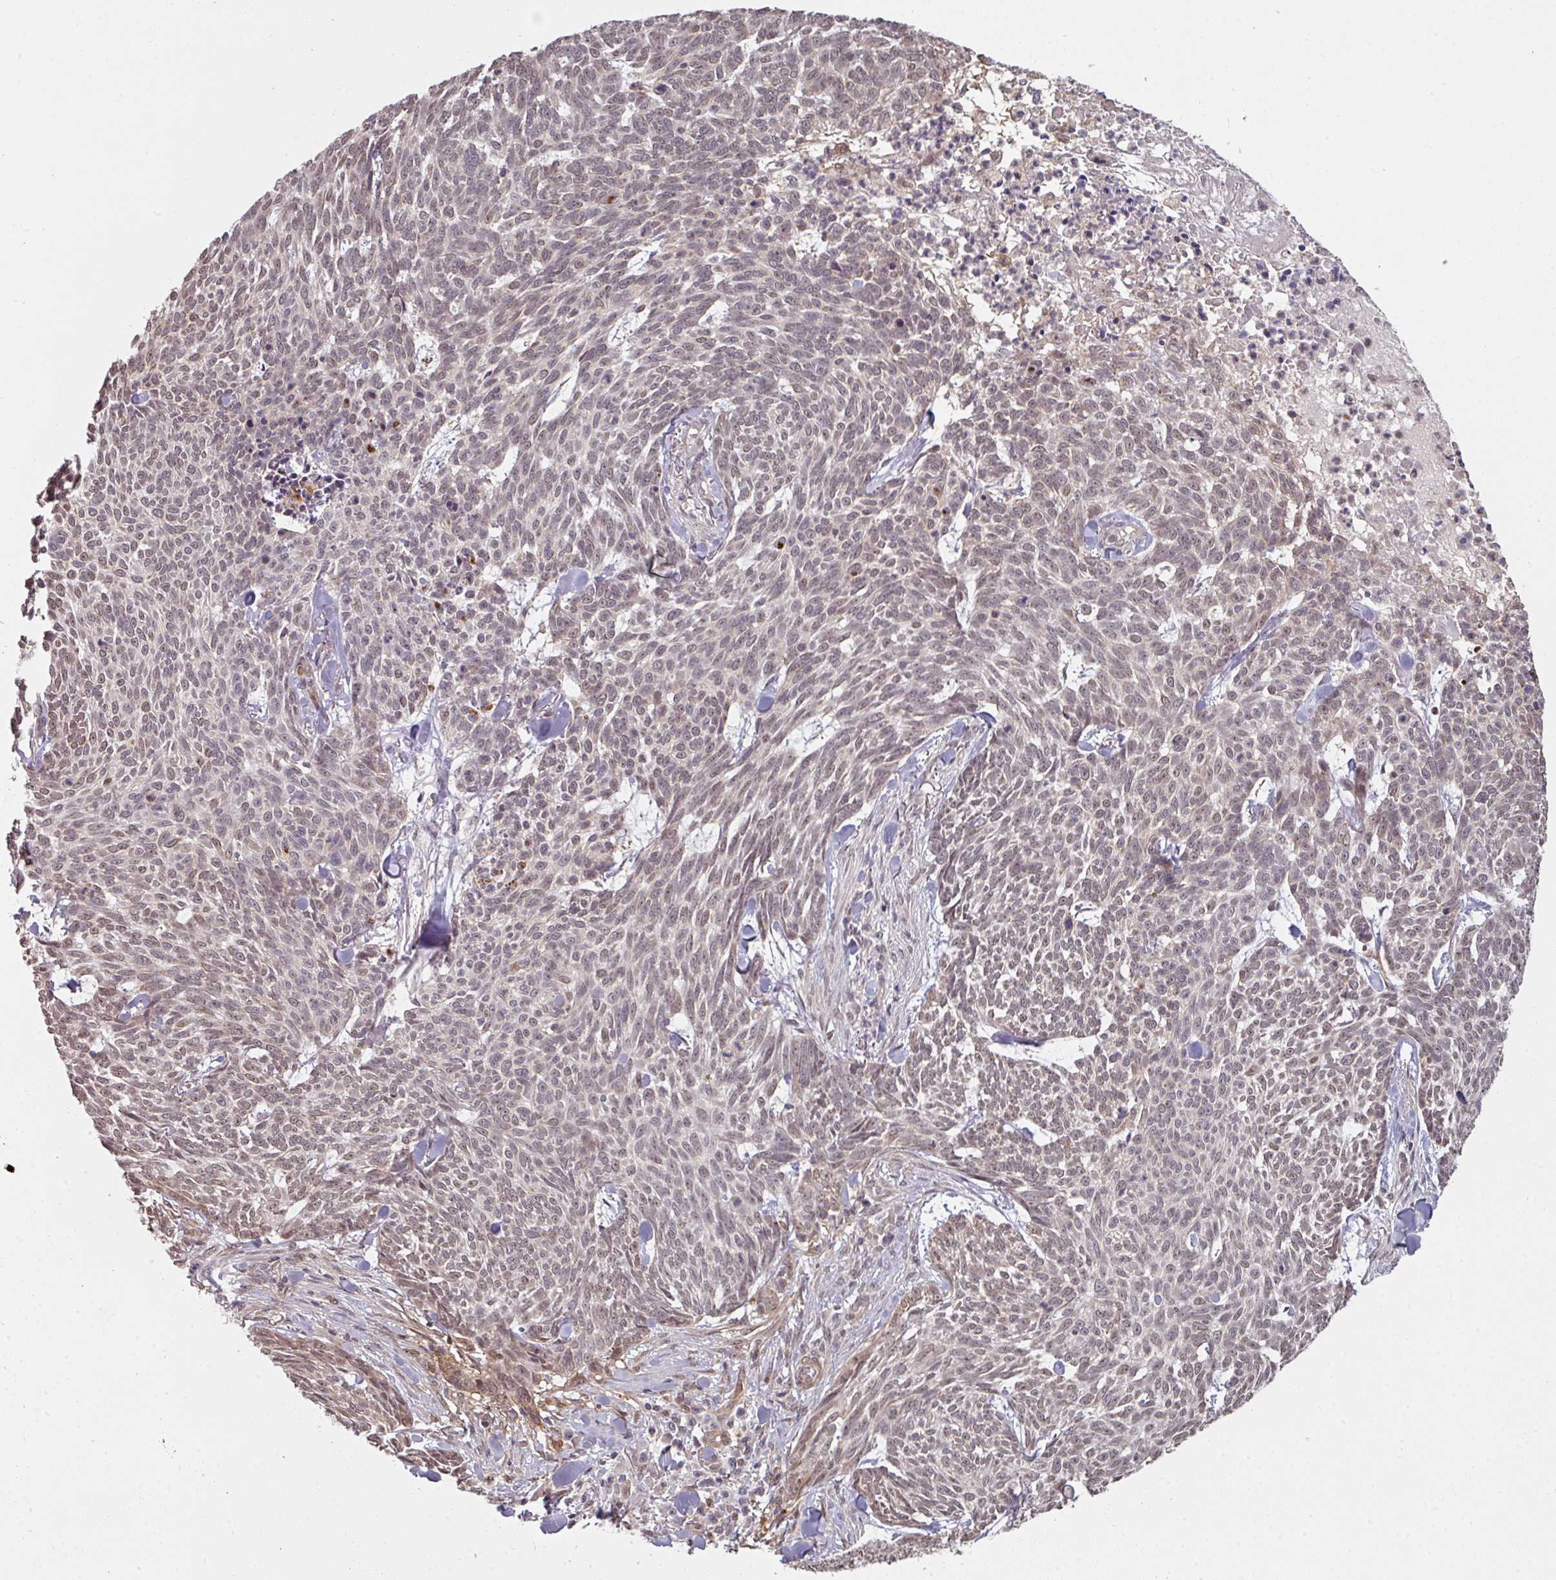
{"staining": {"intensity": "negative", "quantity": "none", "location": "none"}, "tissue": "skin cancer", "cell_type": "Tumor cells", "image_type": "cancer", "snomed": [{"axis": "morphology", "description": "Basal cell carcinoma"}, {"axis": "topography", "description": "Skin"}], "caption": "An image of skin basal cell carcinoma stained for a protein displays no brown staining in tumor cells. (Immunohistochemistry, brightfield microscopy, high magnification).", "gene": "GTF2H3", "patient": {"sex": "female", "age": 93}}